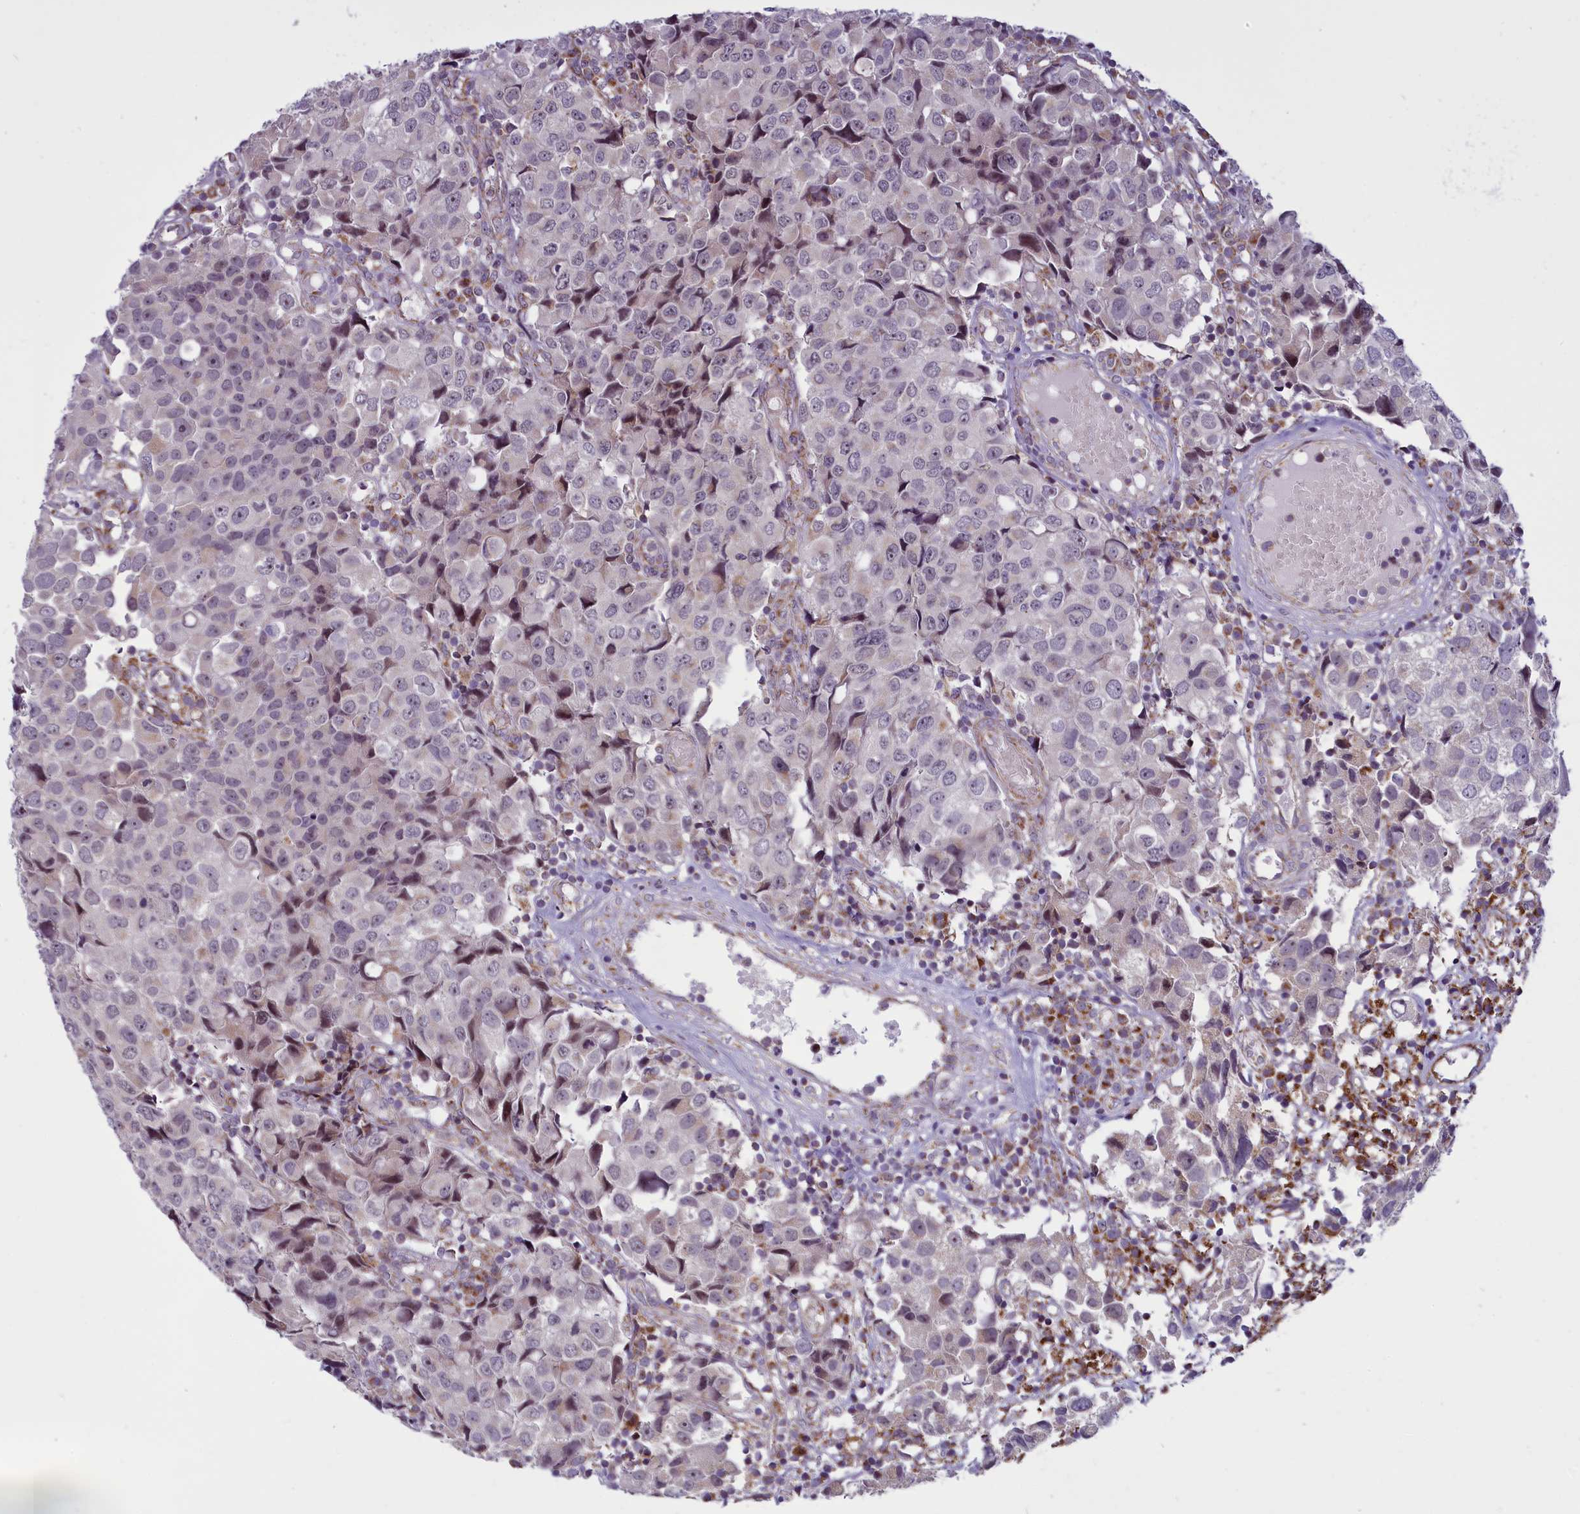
{"staining": {"intensity": "negative", "quantity": "none", "location": "none"}, "tissue": "urothelial cancer", "cell_type": "Tumor cells", "image_type": "cancer", "snomed": [{"axis": "morphology", "description": "Urothelial carcinoma, High grade"}, {"axis": "topography", "description": "Urinary bladder"}], "caption": "Tumor cells show no significant protein expression in high-grade urothelial carcinoma.", "gene": "NDUFS5", "patient": {"sex": "female", "age": 75}}